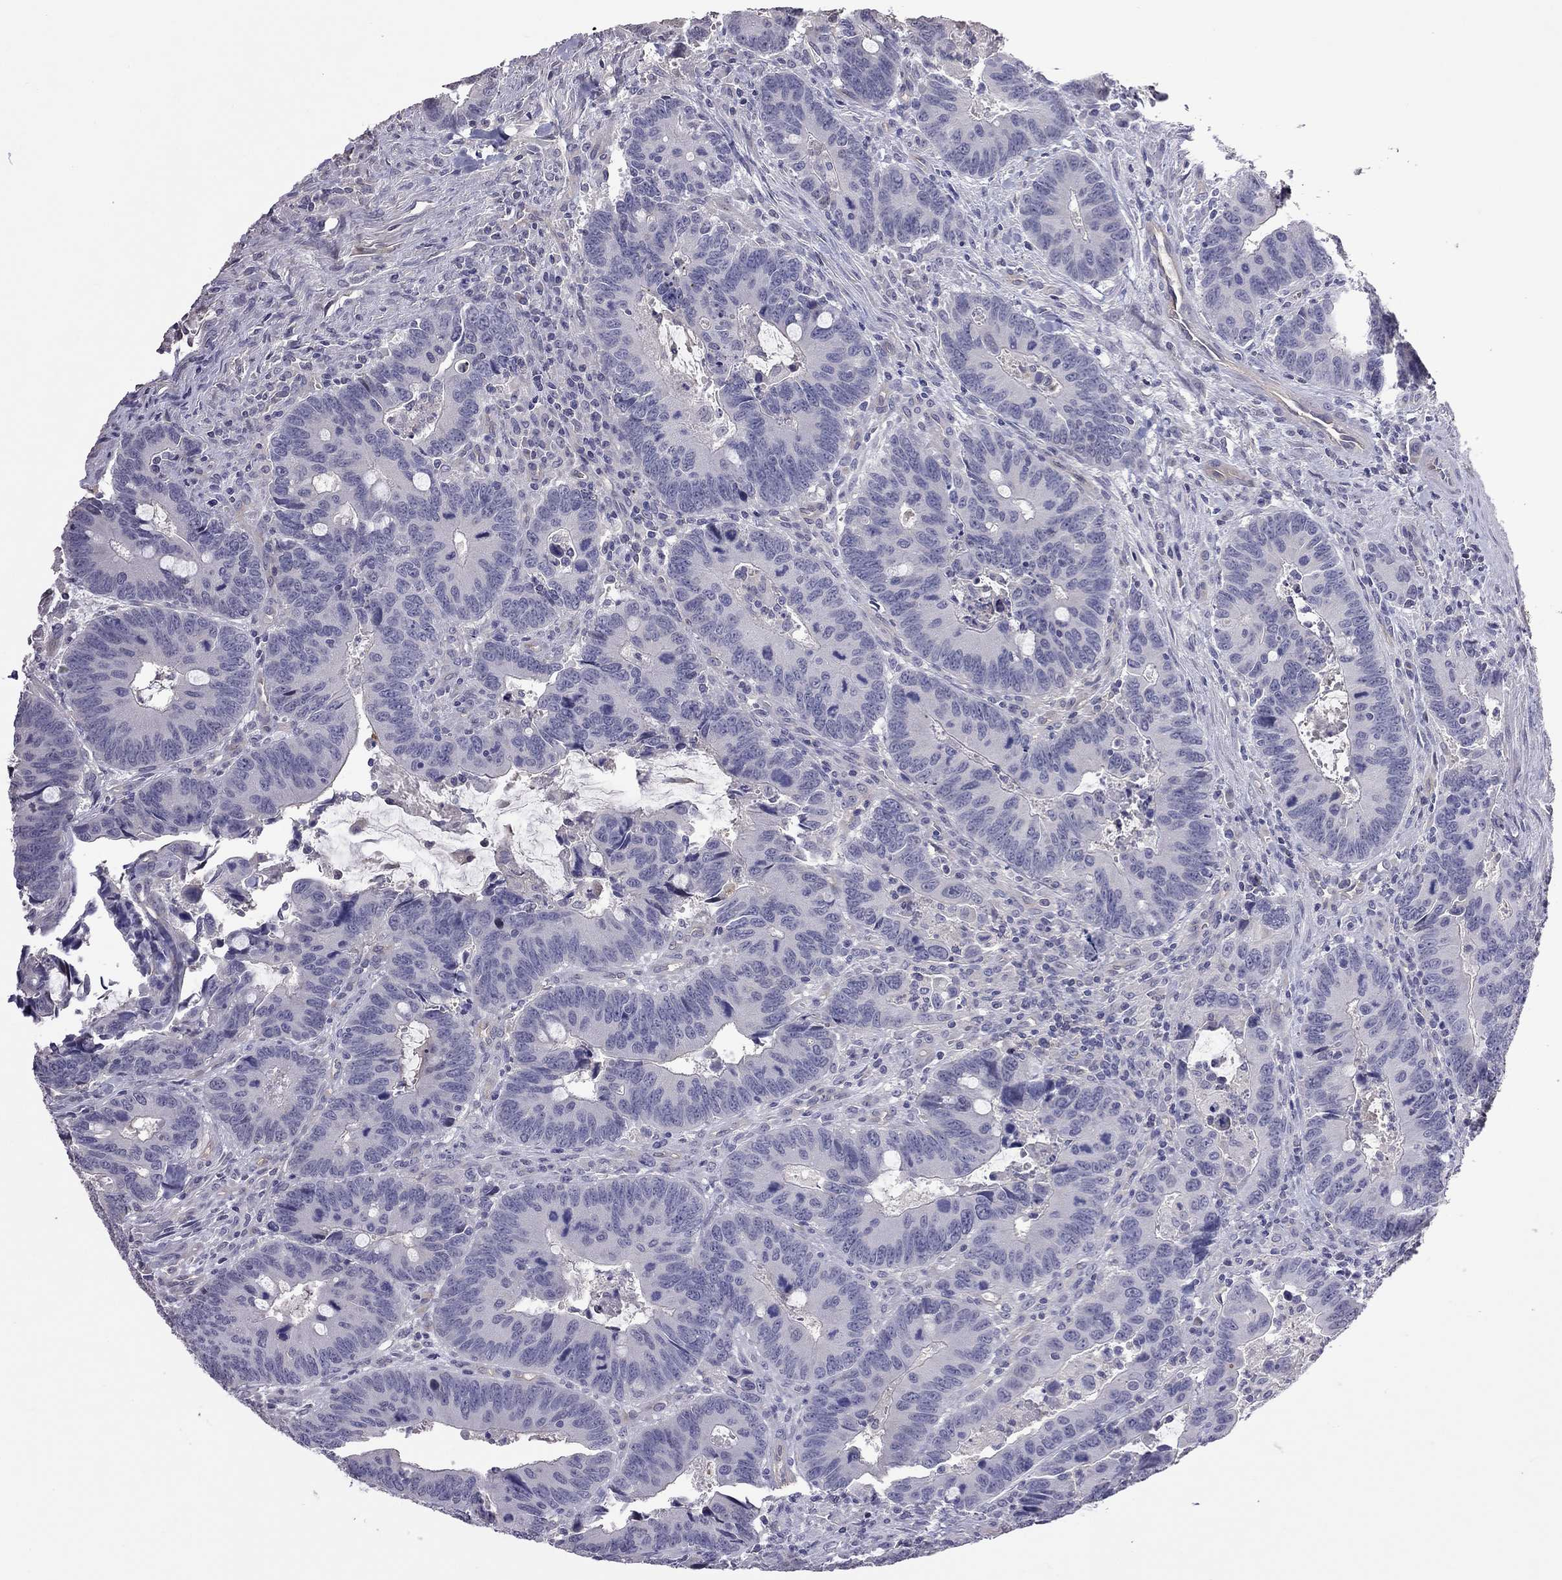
{"staining": {"intensity": "negative", "quantity": "none", "location": "none"}, "tissue": "colorectal cancer", "cell_type": "Tumor cells", "image_type": "cancer", "snomed": [{"axis": "morphology", "description": "Adenocarcinoma, NOS"}, {"axis": "topography", "description": "Rectum"}], "caption": "High power microscopy micrograph of an immunohistochemistry image of colorectal cancer (adenocarcinoma), revealing no significant staining in tumor cells.", "gene": "FEZ1", "patient": {"sex": "male", "age": 67}}